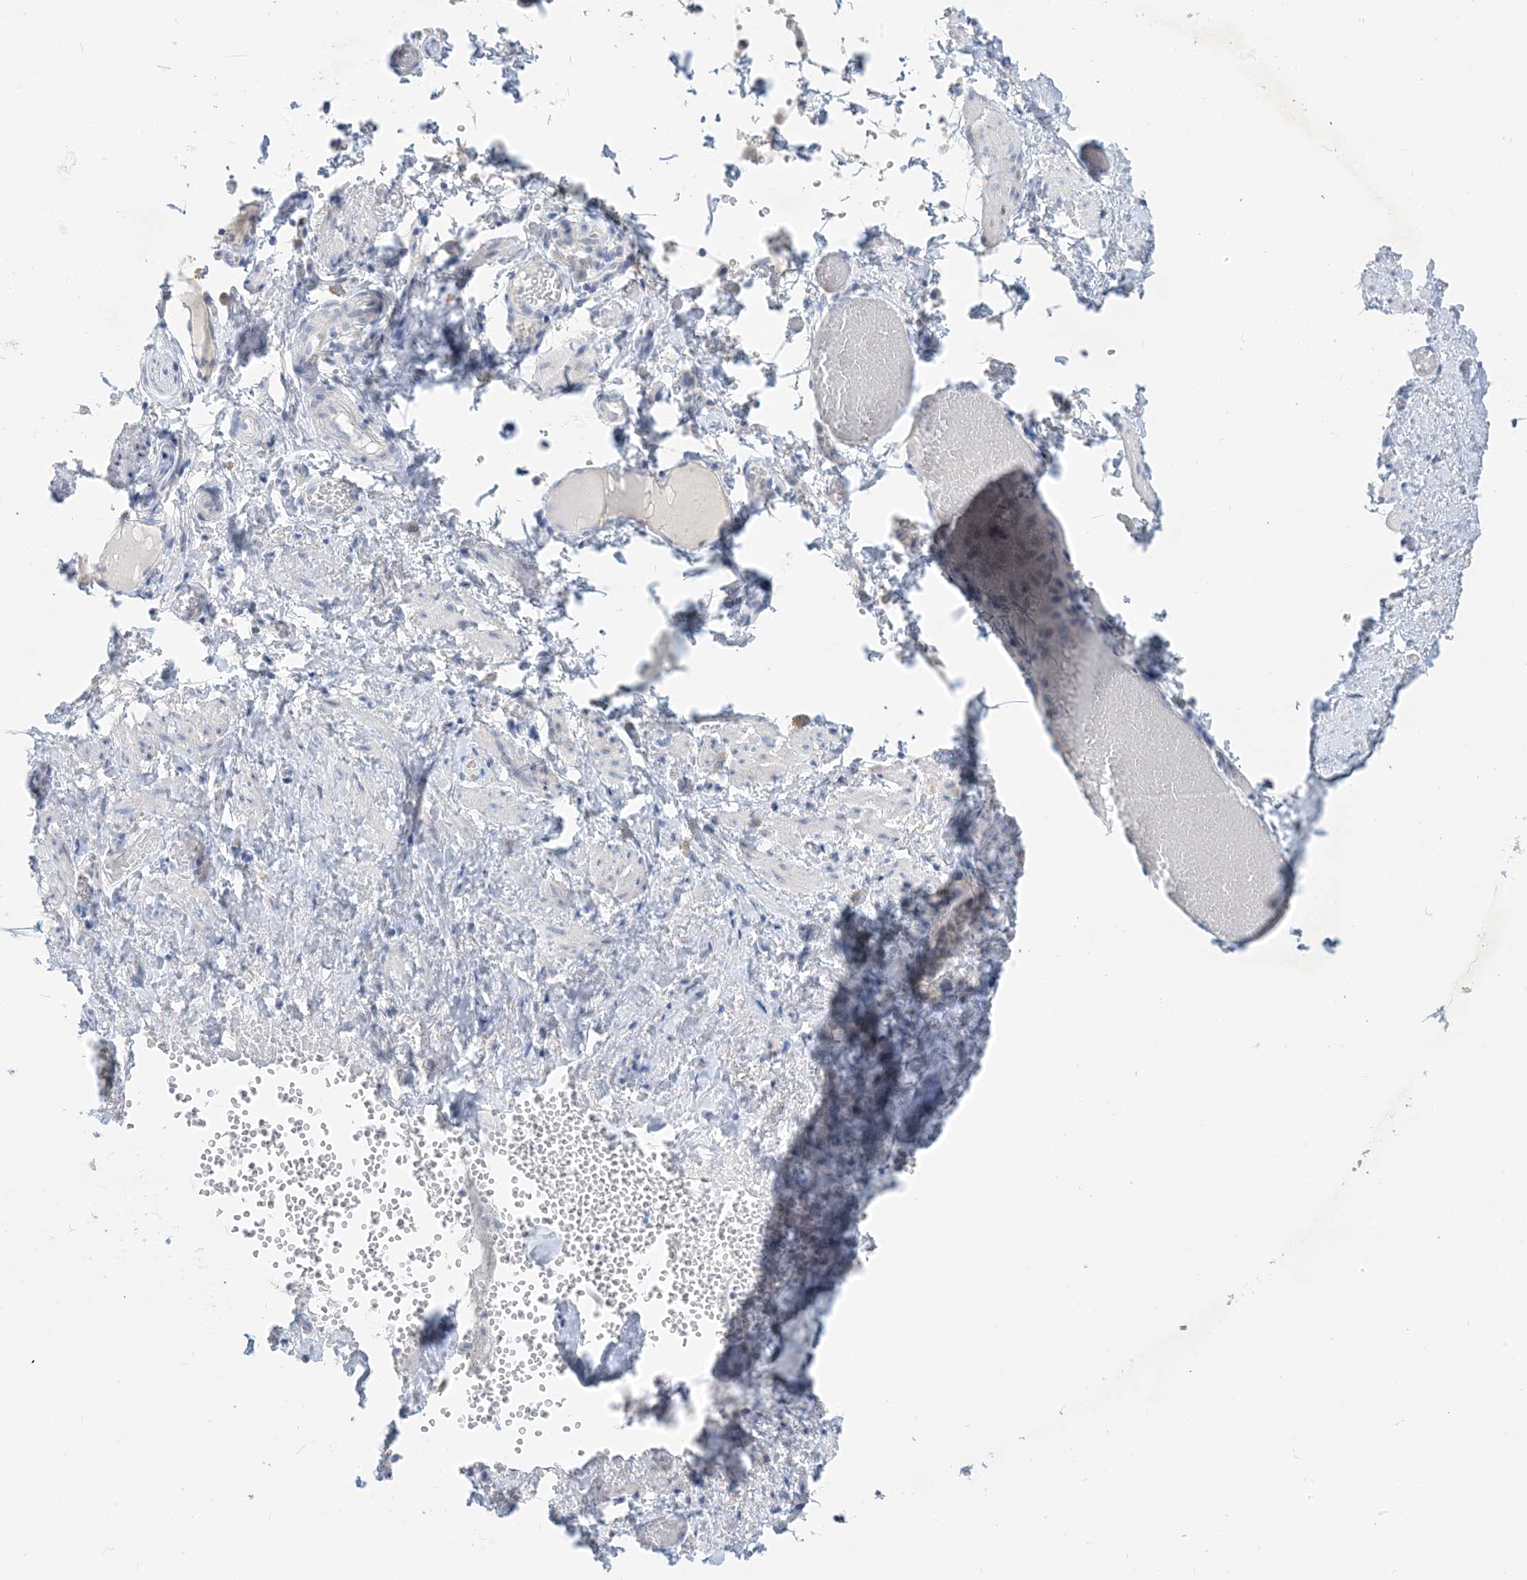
{"staining": {"intensity": "negative", "quantity": "none", "location": "none"}, "tissue": "adipose tissue", "cell_type": "Adipocytes", "image_type": "normal", "snomed": [{"axis": "morphology", "description": "Normal tissue, NOS"}, {"axis": "topography", "description": "Smooth muscle"}, {"axis": "topography", "description": "Peripheral nerve tissue"}], "caption": "Immunohistochemistry histopathology image of benign human adipose tissue stained for a protein (brown), which displays no expression in adipocytes.", "gene": "ZCCHC12", "patient": {"sex": "female", "age": 39}}